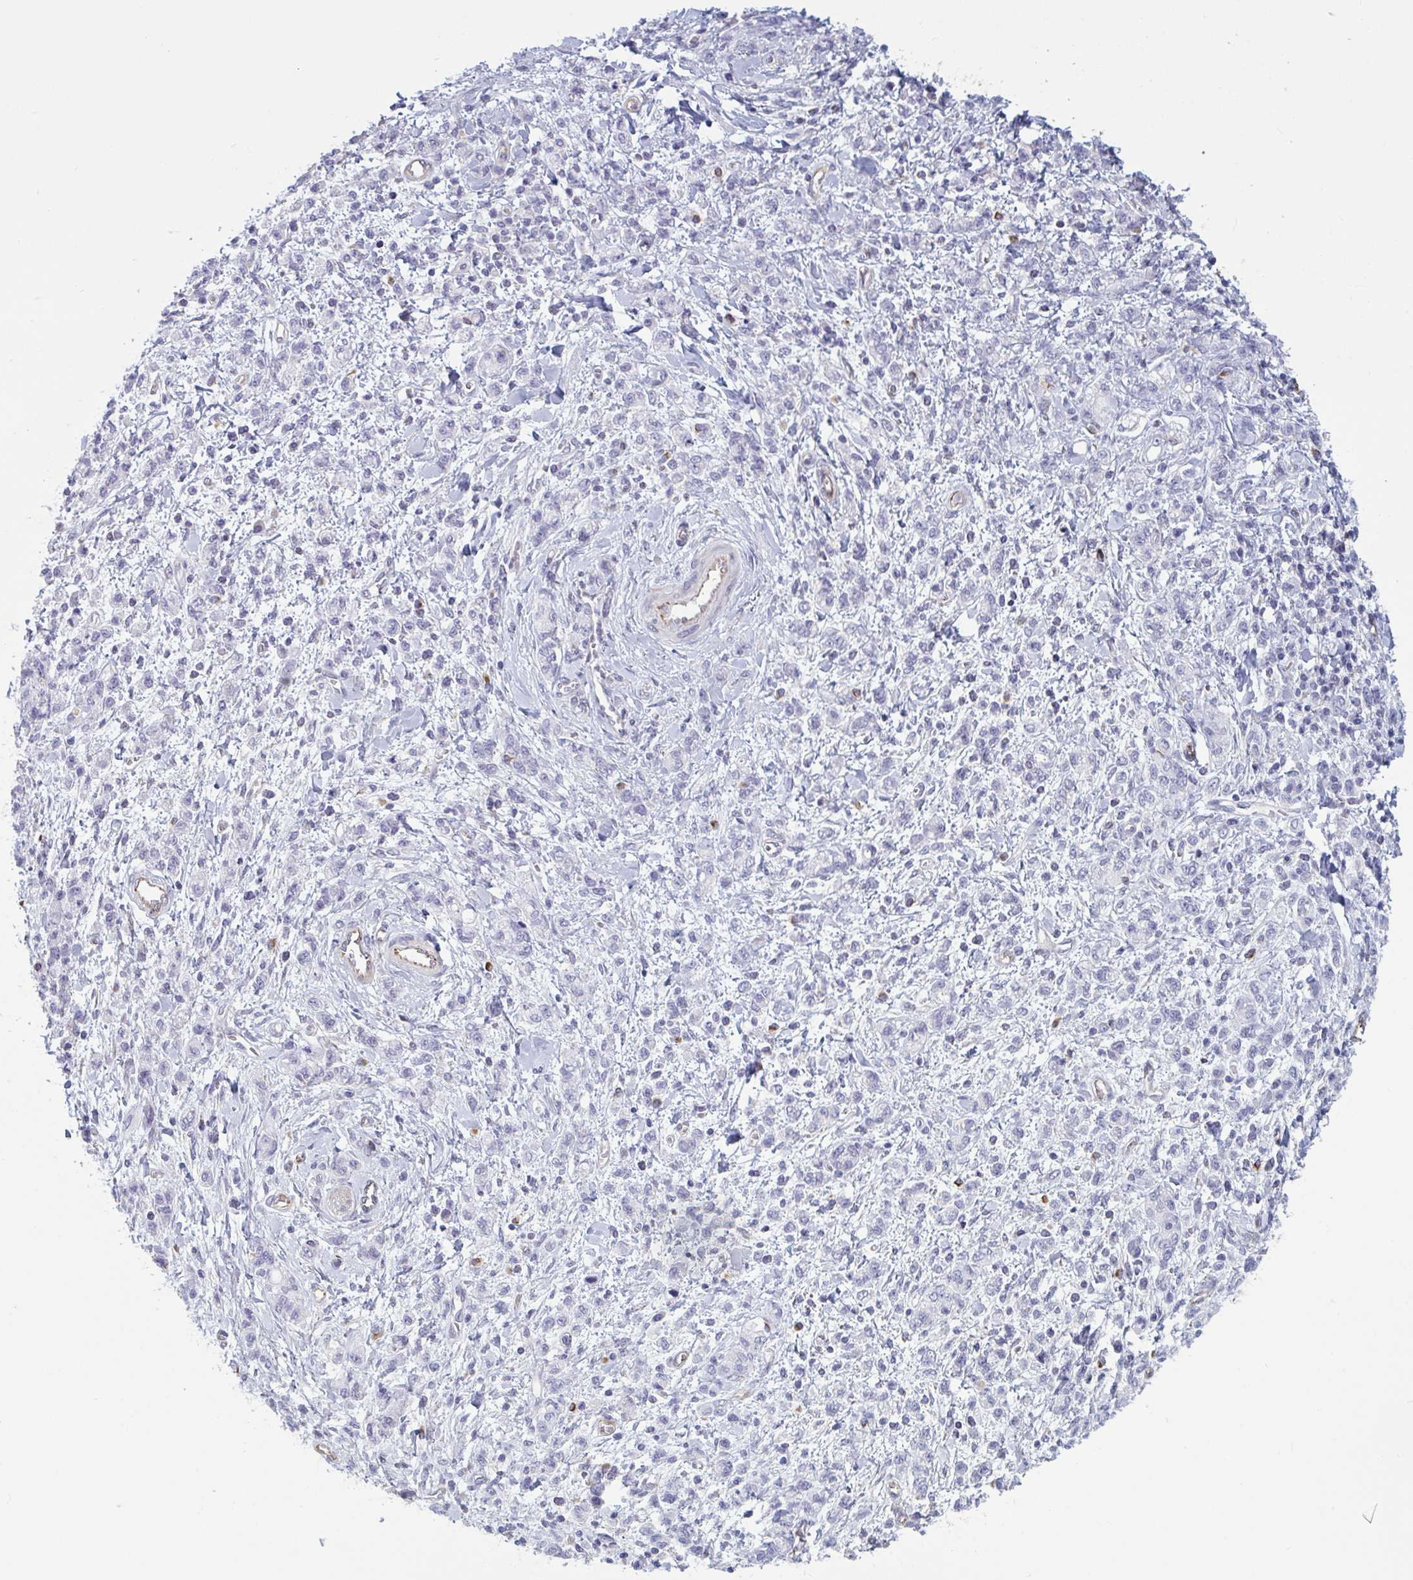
{"staining": {"intensity": "negative", "quantity": "none", "location": "none"}, "tissue": "stomach cancer", "cell_type": "Tumor cells", "image_type": "cancer", "snomed": [{"axis": "morphology", "description": "Adenocarcinoma, NOS"}, {"axis": "topography", "description": "Stomach"}], "caption": "Stomach cancer stained for a protein using immunohistochemistry reveals no positivity tumor cells.", "gene": "OR1L3", "patient": {"sex": "male", "age": 77}}